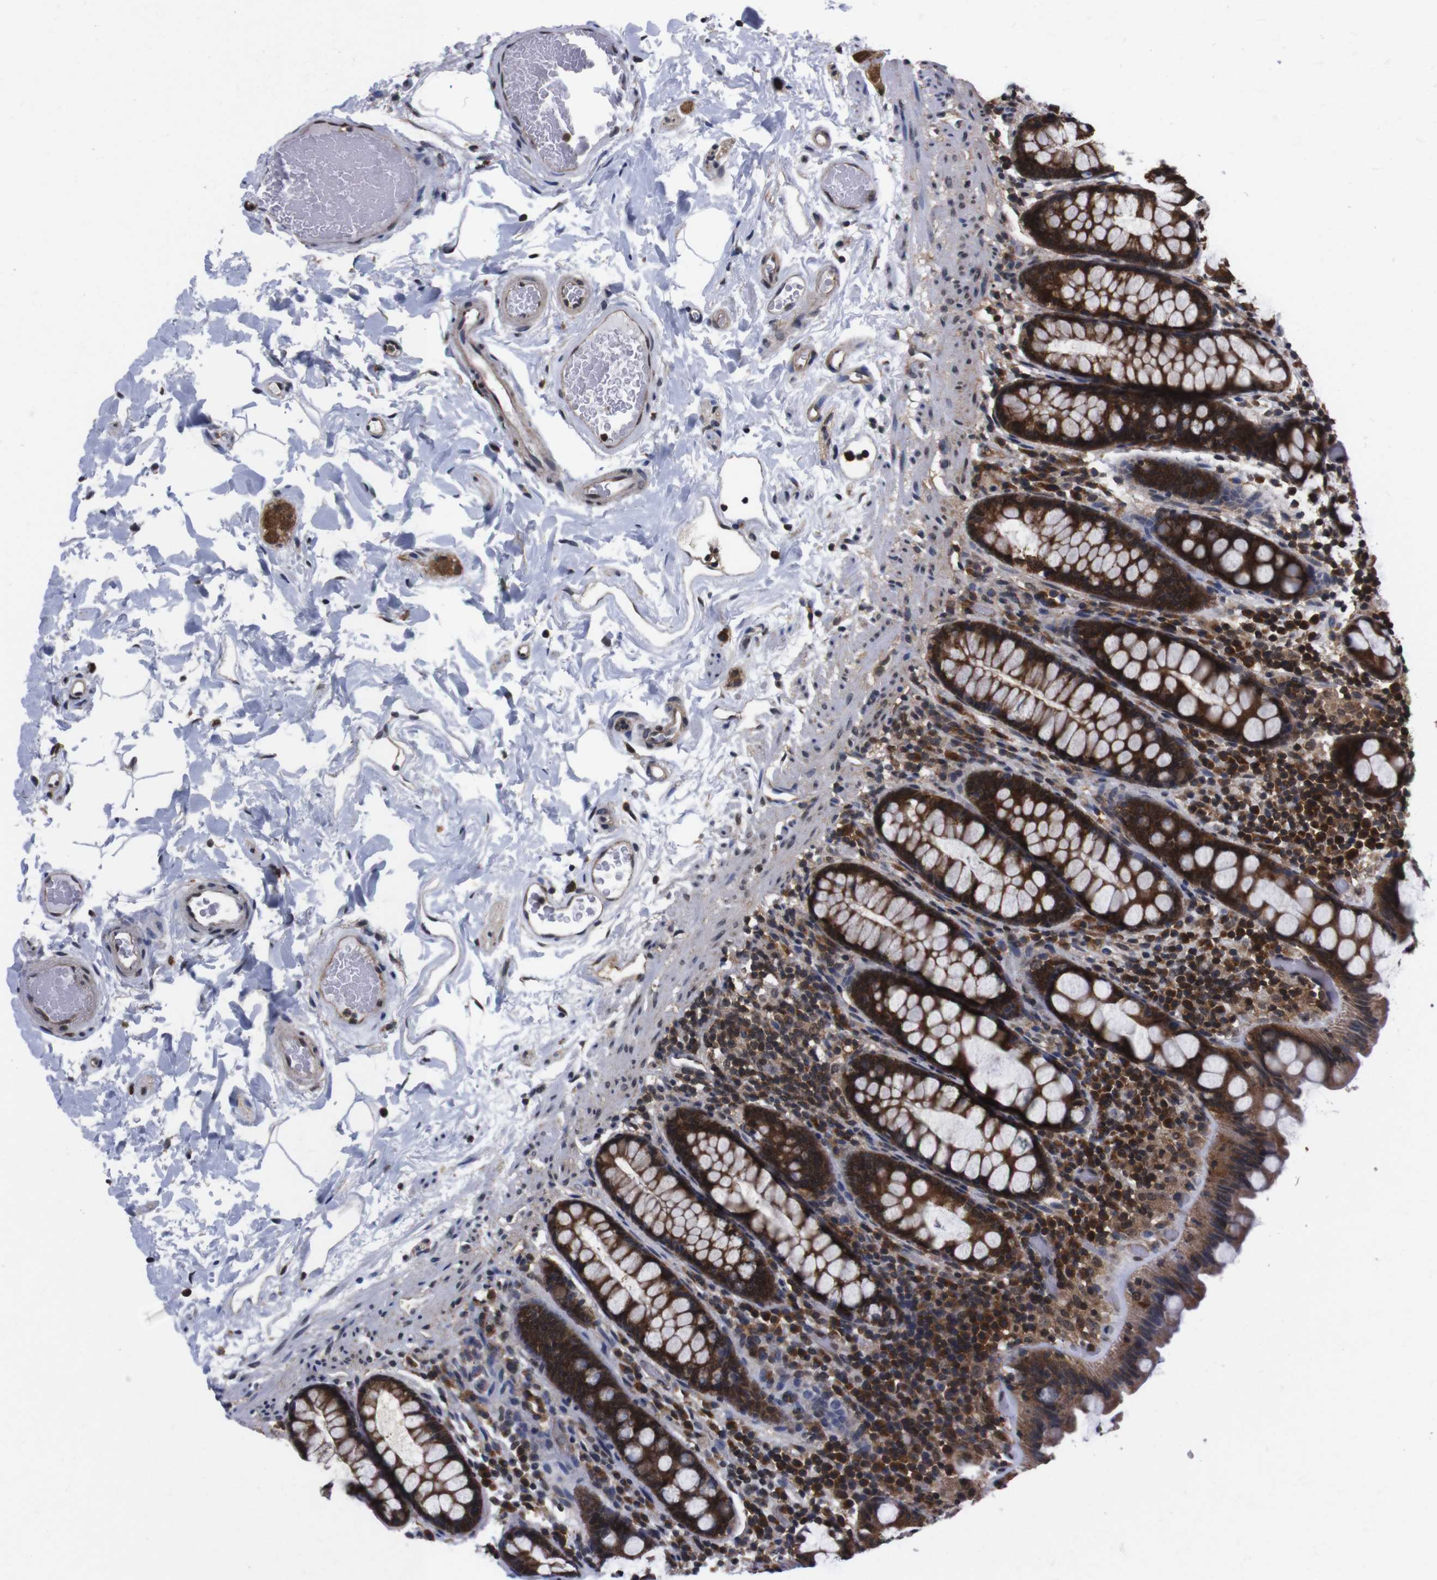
{"staining": {"intensity": "weak", "quantity": ">75%", "location": "cytoplasmic/membranous"}, "tissue": "colon", "cell_type": "Endothelial cells", "image_type": "normal", "snomed": [{"axis": "morphology", "description": "Normal tissue, NOS"}, {"axis": "topography", "description": "Colon"}], "caption": "A photomicrograph showing weak cytoplasmic/membranous positivity in approximately >75% of endothelial cells in normal colon, as visualized by brown immunohistochemical staining.", "gene": "UBQLN2", "patient": {"sex": "female", "age": 80}}